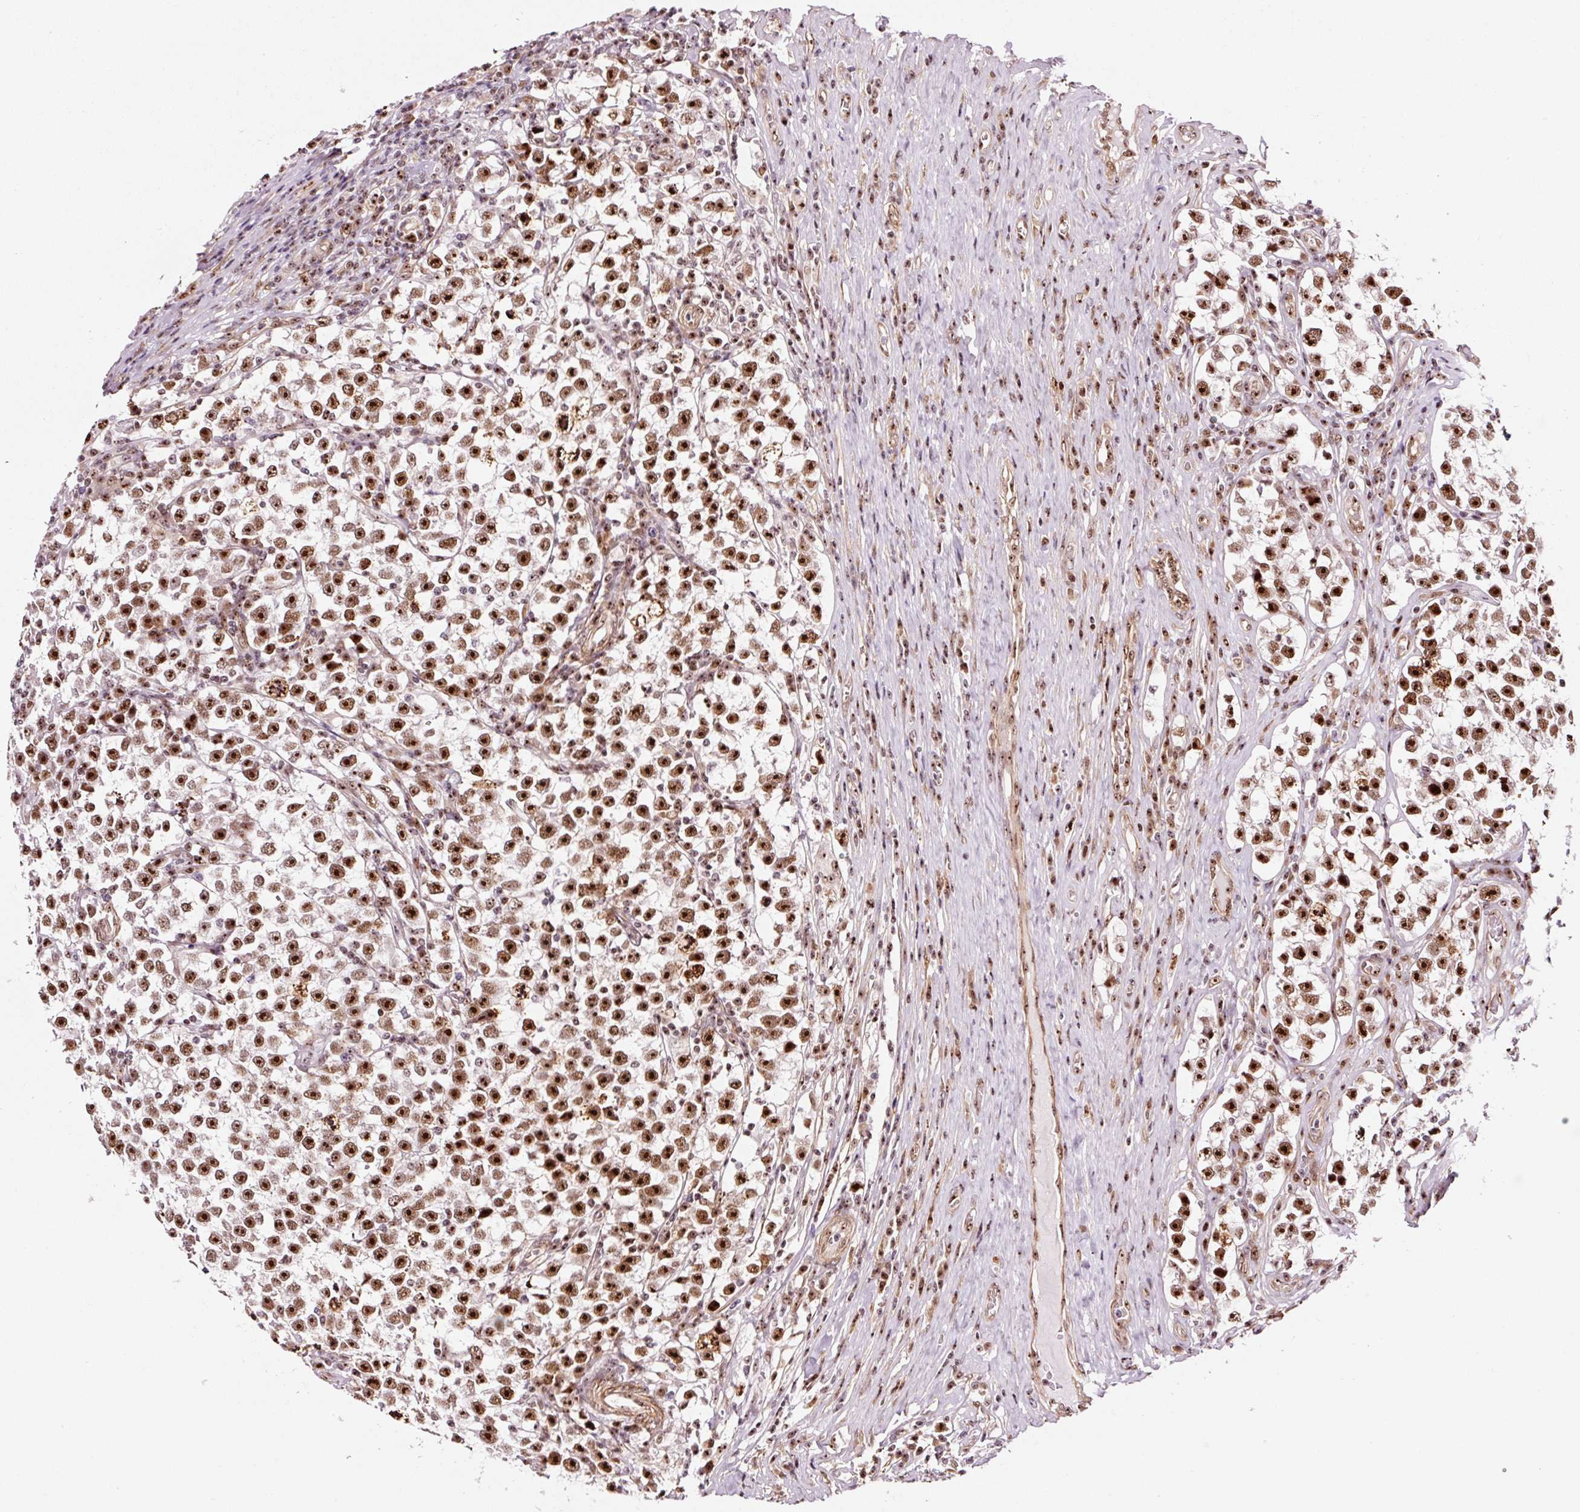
{"staining": {"intensity": "strong", "quantity": ">75%", "location": "nuclear"}, "tissue": "testis cancer", "cell_type": "Tumor cells", "image_type": "cancer", "snomed": [{"axis": "morphology", "description": "Normal tissue, NOS"}, {"axis": "morphology", "description": "Seminoma, NOS"}, {"axis": "topography", "description": "Testis"}], "caption": "Protein expression analysis of seminoma (testis) exhibits strong nuclear positivity in approximately >75% of tumor cells. (Brightfield microscopy of DAB IHC at high magnification).", "gene": "GNL3", "patient": {"sex": "male", "age": 43}}